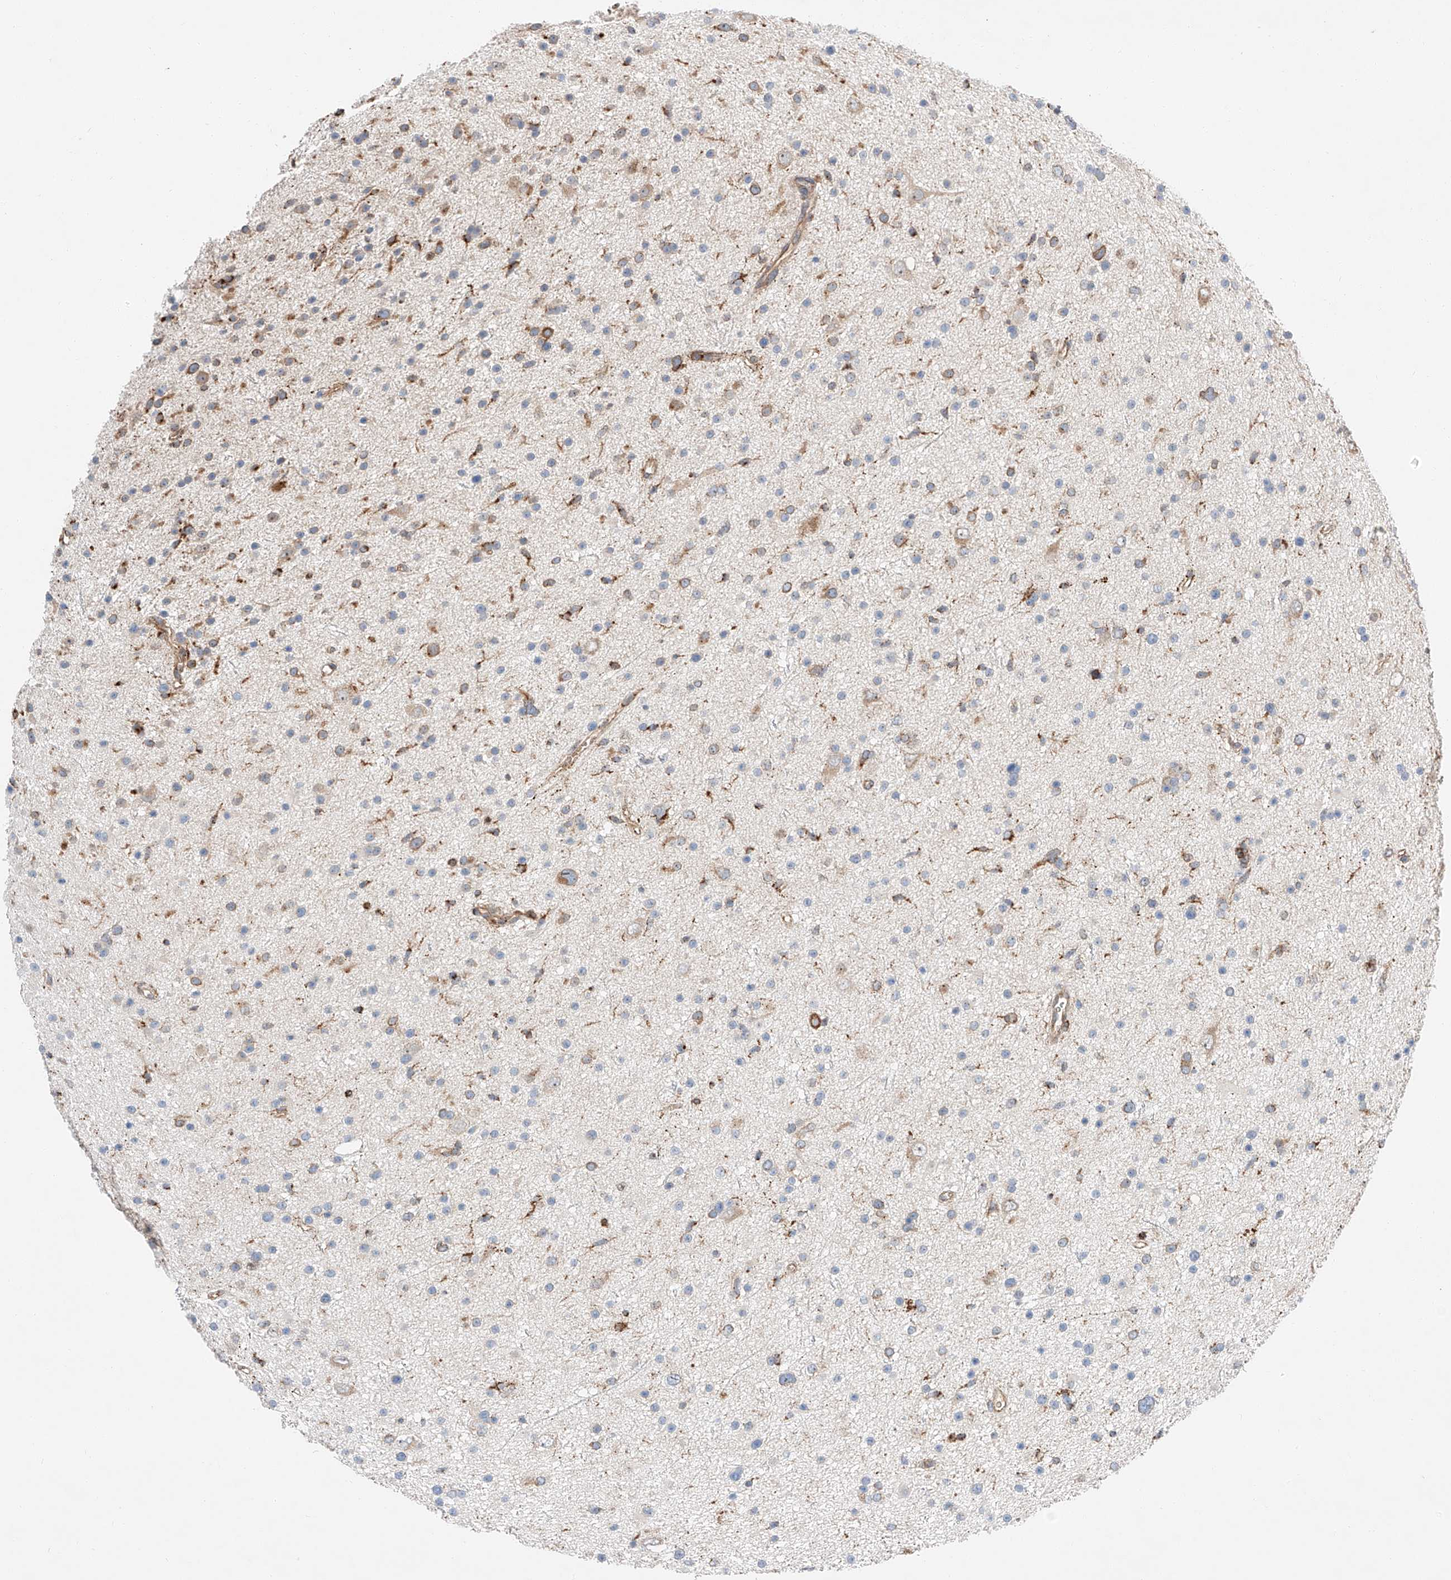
{"staining": {"intensity": "moderate", "quantity": "<25%", "location": "cytoplasmic/membranous"}, "tissue": "glioma", "cell_type": "Tumor cells", "image_type": "cancer", "snomed": [{"axis": "morphology", "description": "Glioma, malignant, Low grade"}, {"axis": "topography", "description": "Cerebral cortex"}], "caption": "DAB (3,3'-diaminobenzidine) immunohistochemical staining of human low-grade glioma (malignant) shows moderate cytoplasmic/membranous protein positivity in approximately <25% of tumor cells. The protein of interest is shown in brown color, while the nuclei are stained blue.", "gene": "RUSC1", "patient": {"sex": "female", "age": 39}}